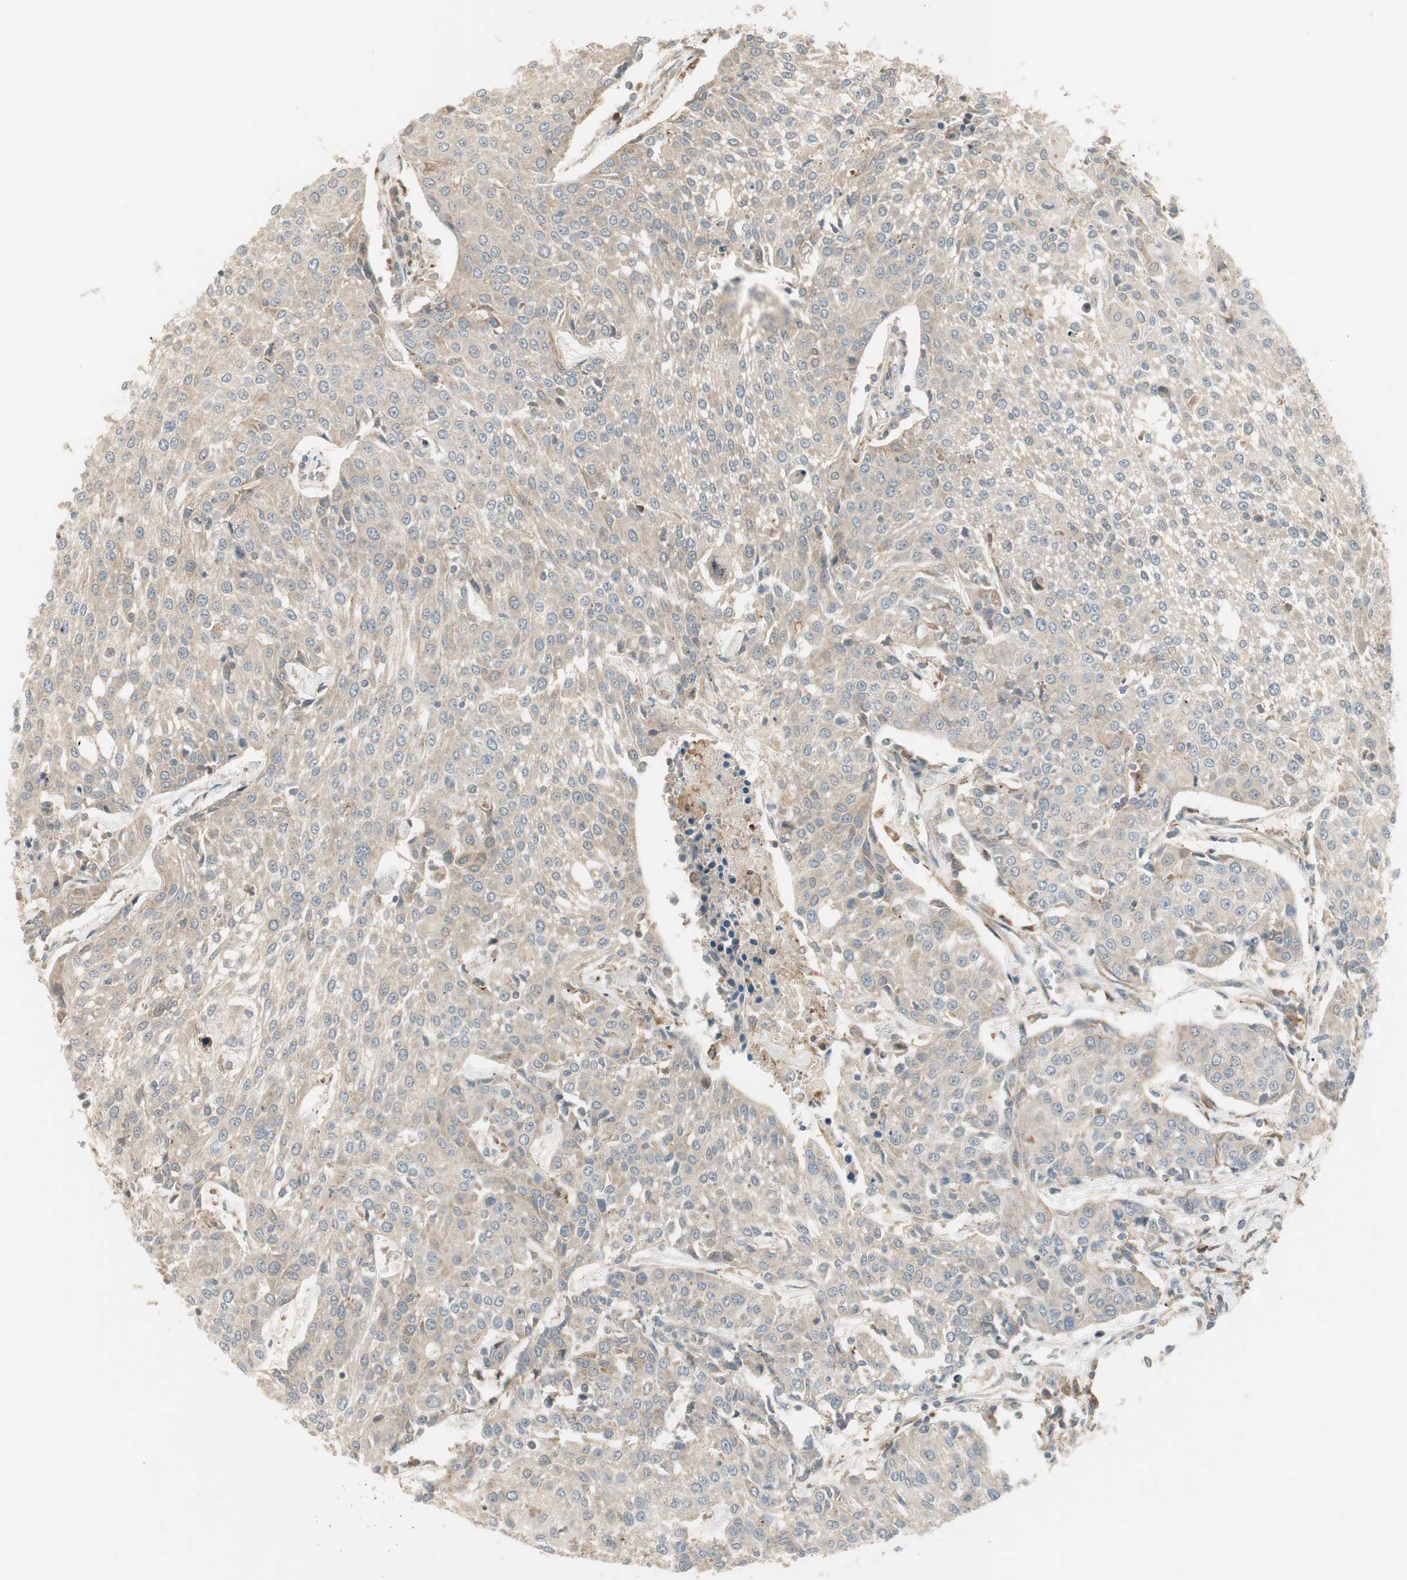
{"staining": {"intensity": "negative", "quantity": "none", "location": "none"}, "tissue": "urothelial cancer", "cell_type": "Tumor cells", "image_type": "cancer", "snomed": [{"axis": "morphology", "description": "Urothelial carcinoma, High grade"}, {"axis": "topography", "description": "Urinary bladder"}], "caption": "A histopathology image of urothelial cancer stained for a protein demonstrates no brown staining in tumor cells.", "gene": "SFRP1", "patient": {"sex": "female", "age": 85}}